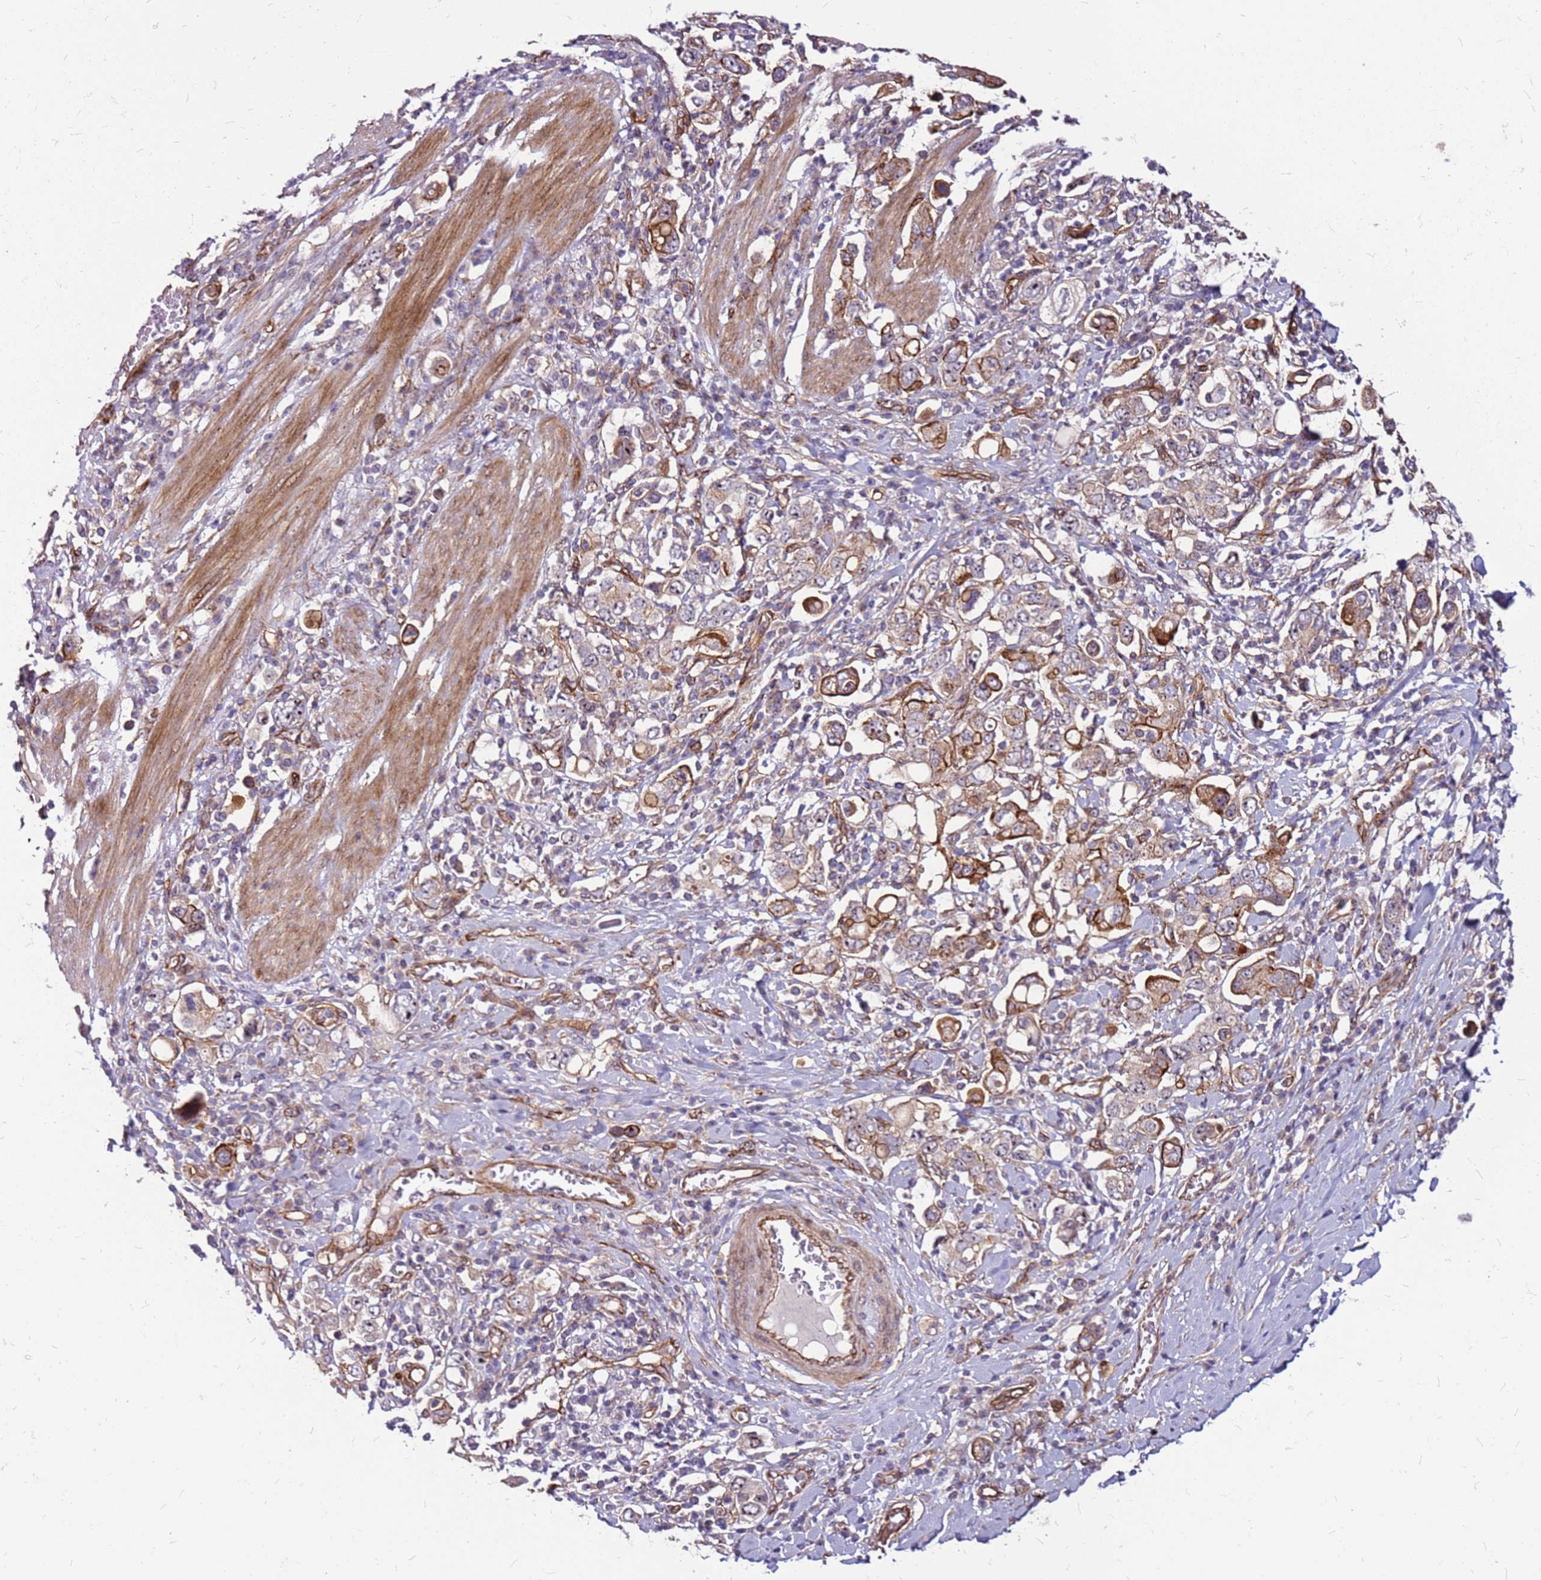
{"staining": {"intensity": "moderate", "quantity": ">75%", "location": "cytoplasmic/membranous"}, "tissue": "stomach cancer", "cell_type": "Tumor cells", "image_type": "cancer", "snomed": [{"axis": "morphology", "description": "Adenocarcinoma, NOS"}, {"axis": "topography", "description": "Stomach, upper"}], "caption": "DAB immunohistochemical staining of human stomach cancer (adenocarcinoma) demonstrates moderate cytoplasmic/membranous protein expression in approximately >75% of tumor cells.", "gene": "TOPAZ1", "patient": {"sex": "male", "age": 62}}